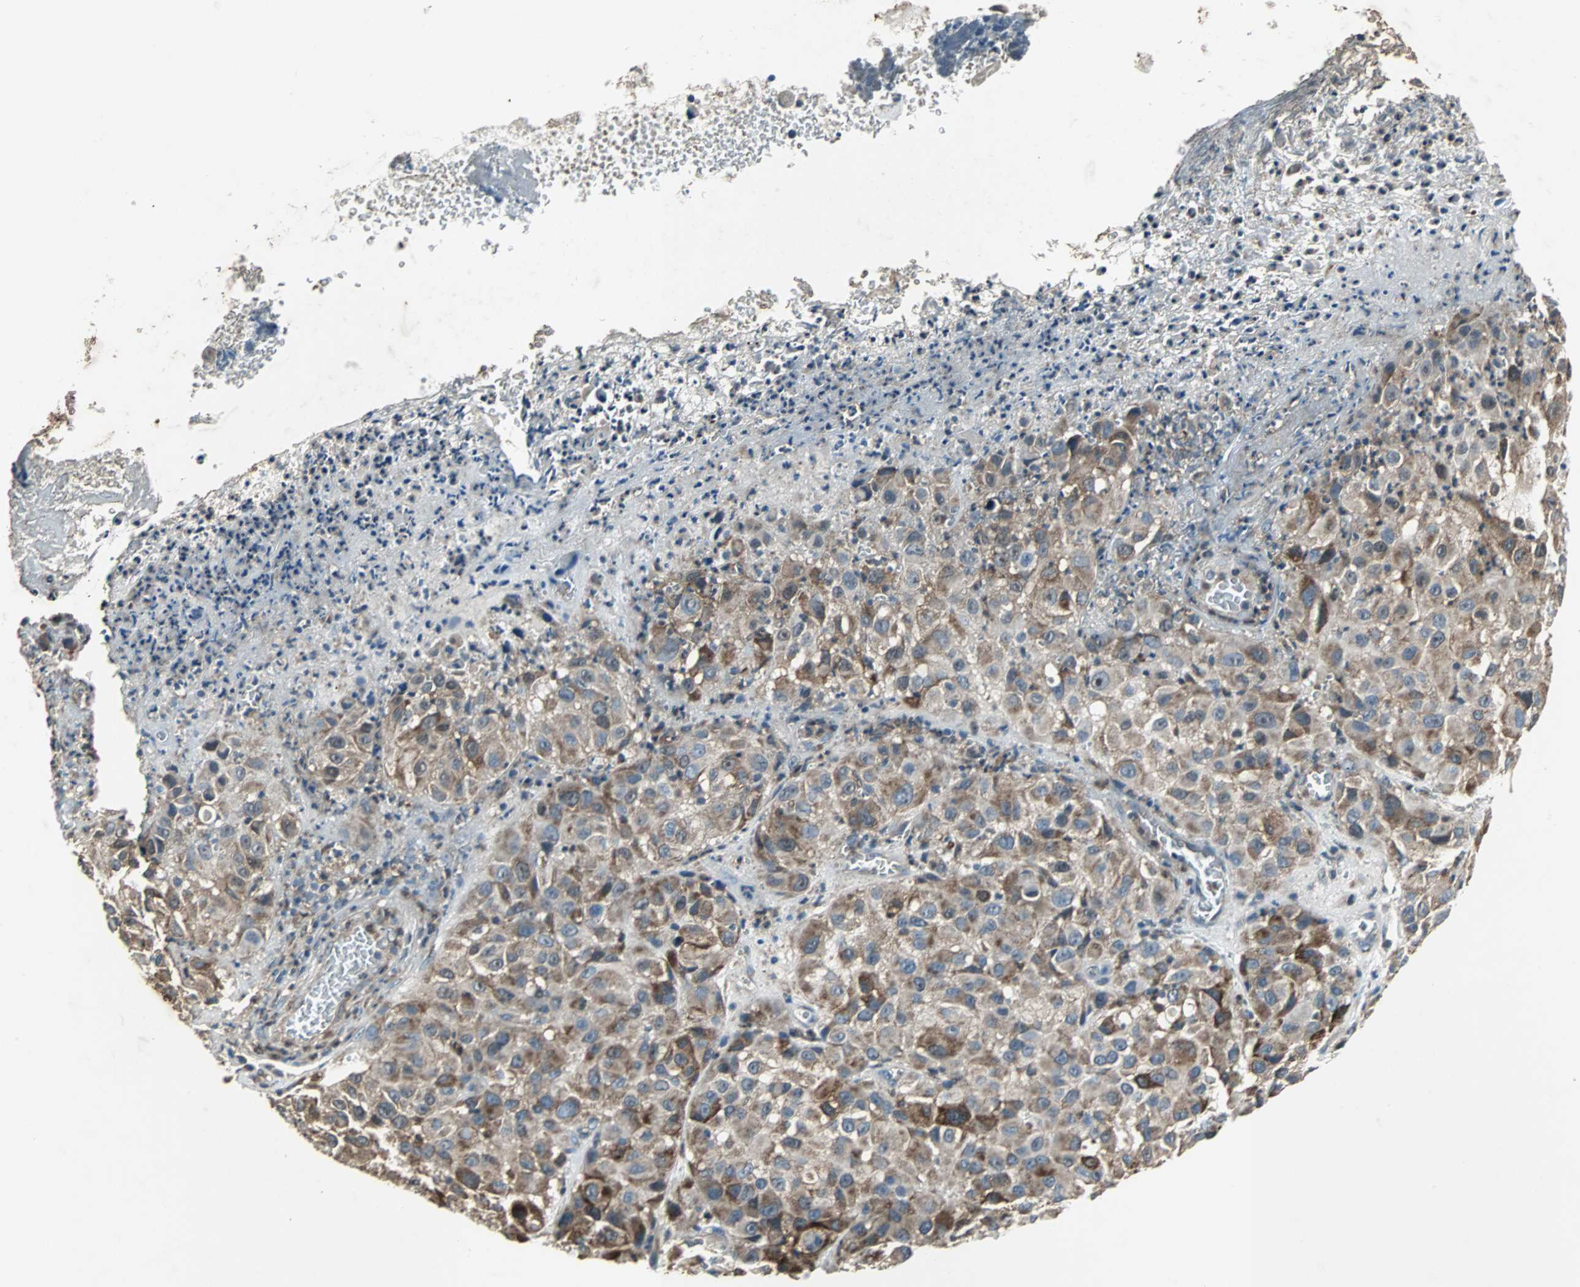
{"staining": {"intensity": "moderate", "quantity": ">75%", "location": "cytoplasmic/membranous"}, "tissue": "melanoma", "cell_type": "Tumor cells", "image_type": "cancer", "snomed": [{"axis": "morphology", "description": "Malignant melanoma, NOS"}, {"axis": "topography", "description": "Skin"}], "caption": "Immunohistochemical staining of human malignant melanoma reveals moderate cytoplasmic/membranous protein positivity in about >75% of tumor cells.", "gene": "SOS1", "patient": {"sex": "female", "age": 21}}